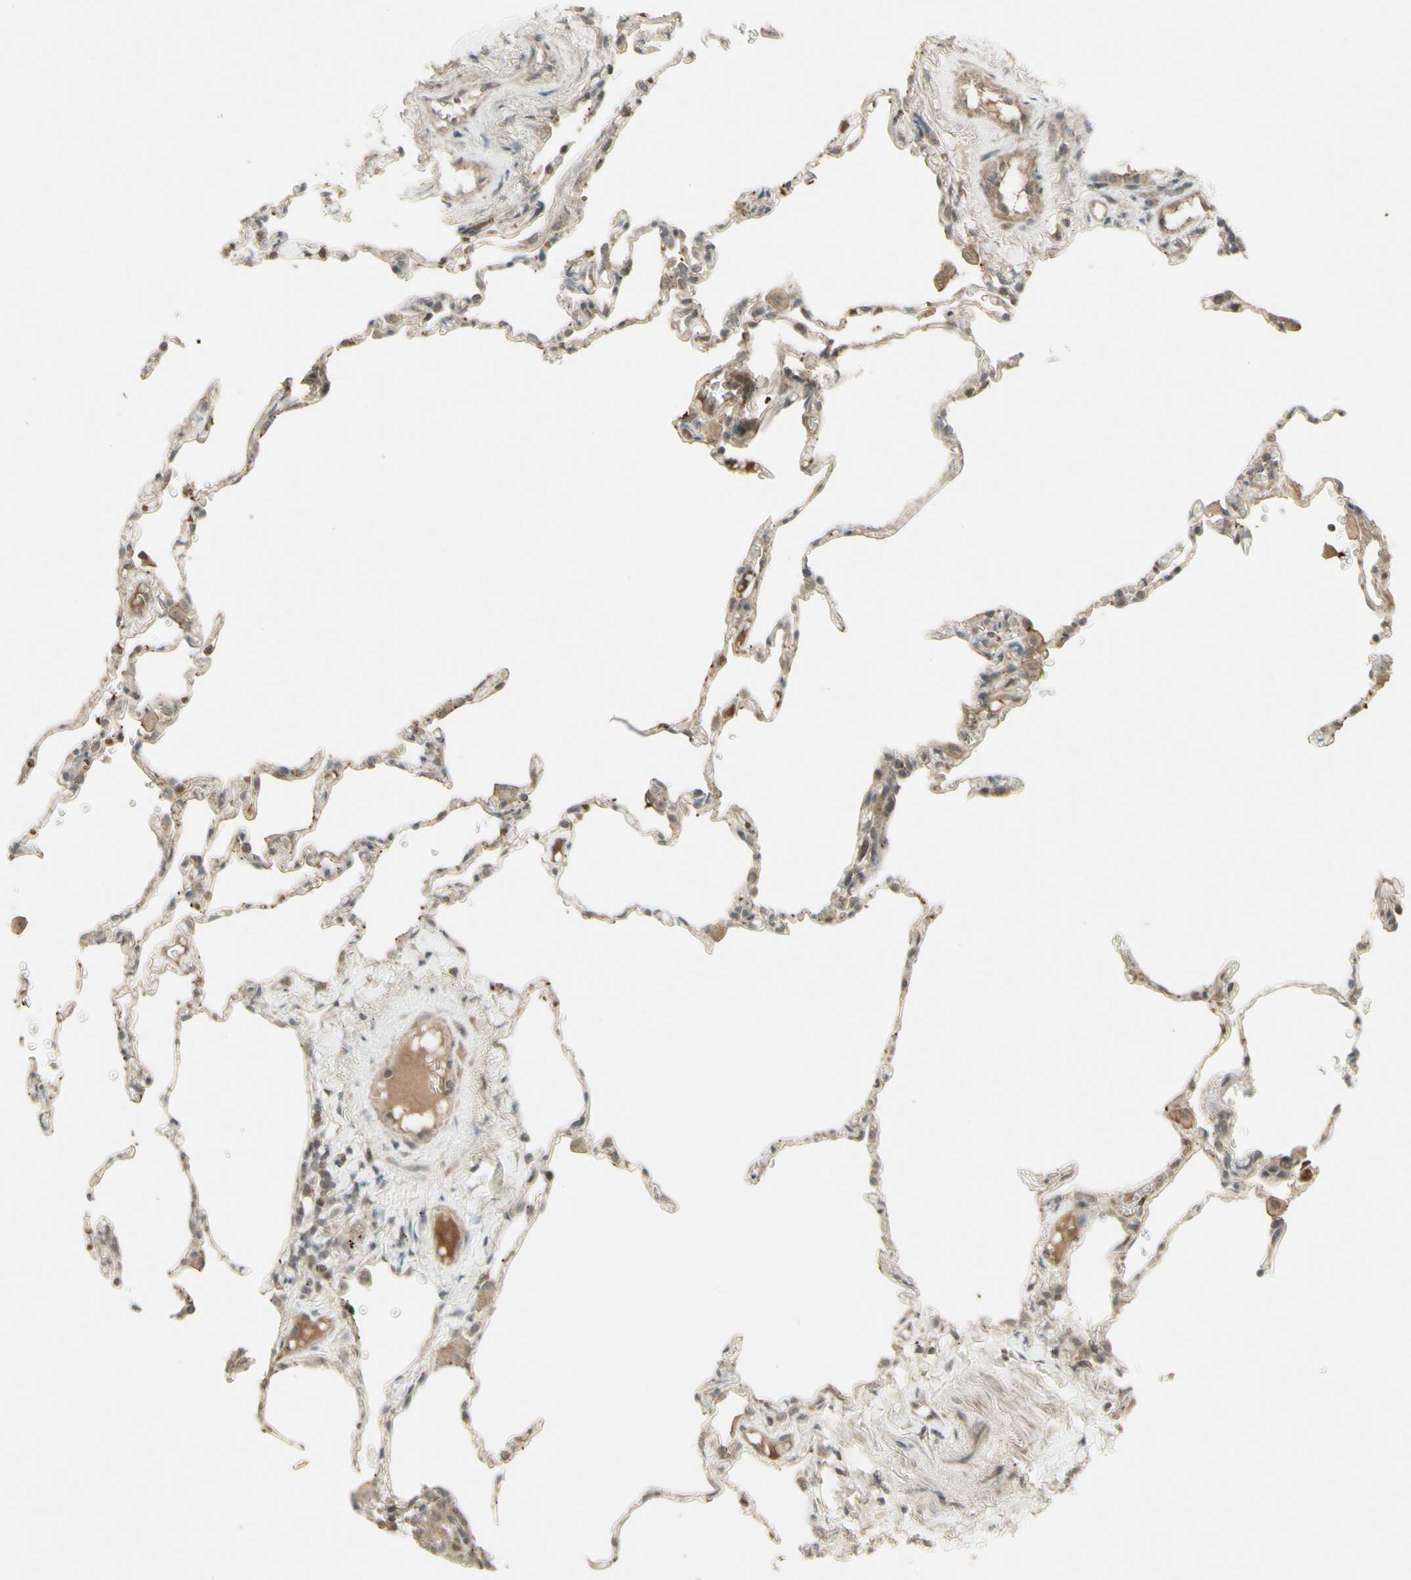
{"staining": {"intensity": "weak", "quantity": "25%-75%", "location": "cytoplasmic/membranous"}, "tissue": "lung", "cell_type": "Alveolar cells", "image_type": "normal", "snomed": [{"axis": "morphology", "description": "Normal tissue, NOS"}, {"axis": "topography", "description": "Lung"}], "caption": "Protein staining of normal lung reveals weak cytoplasmic/membranous positivity in about 25%-75% of alveolar cells.", "gene": "MSH6", "patient": {"sex": "male", "age": 59}}